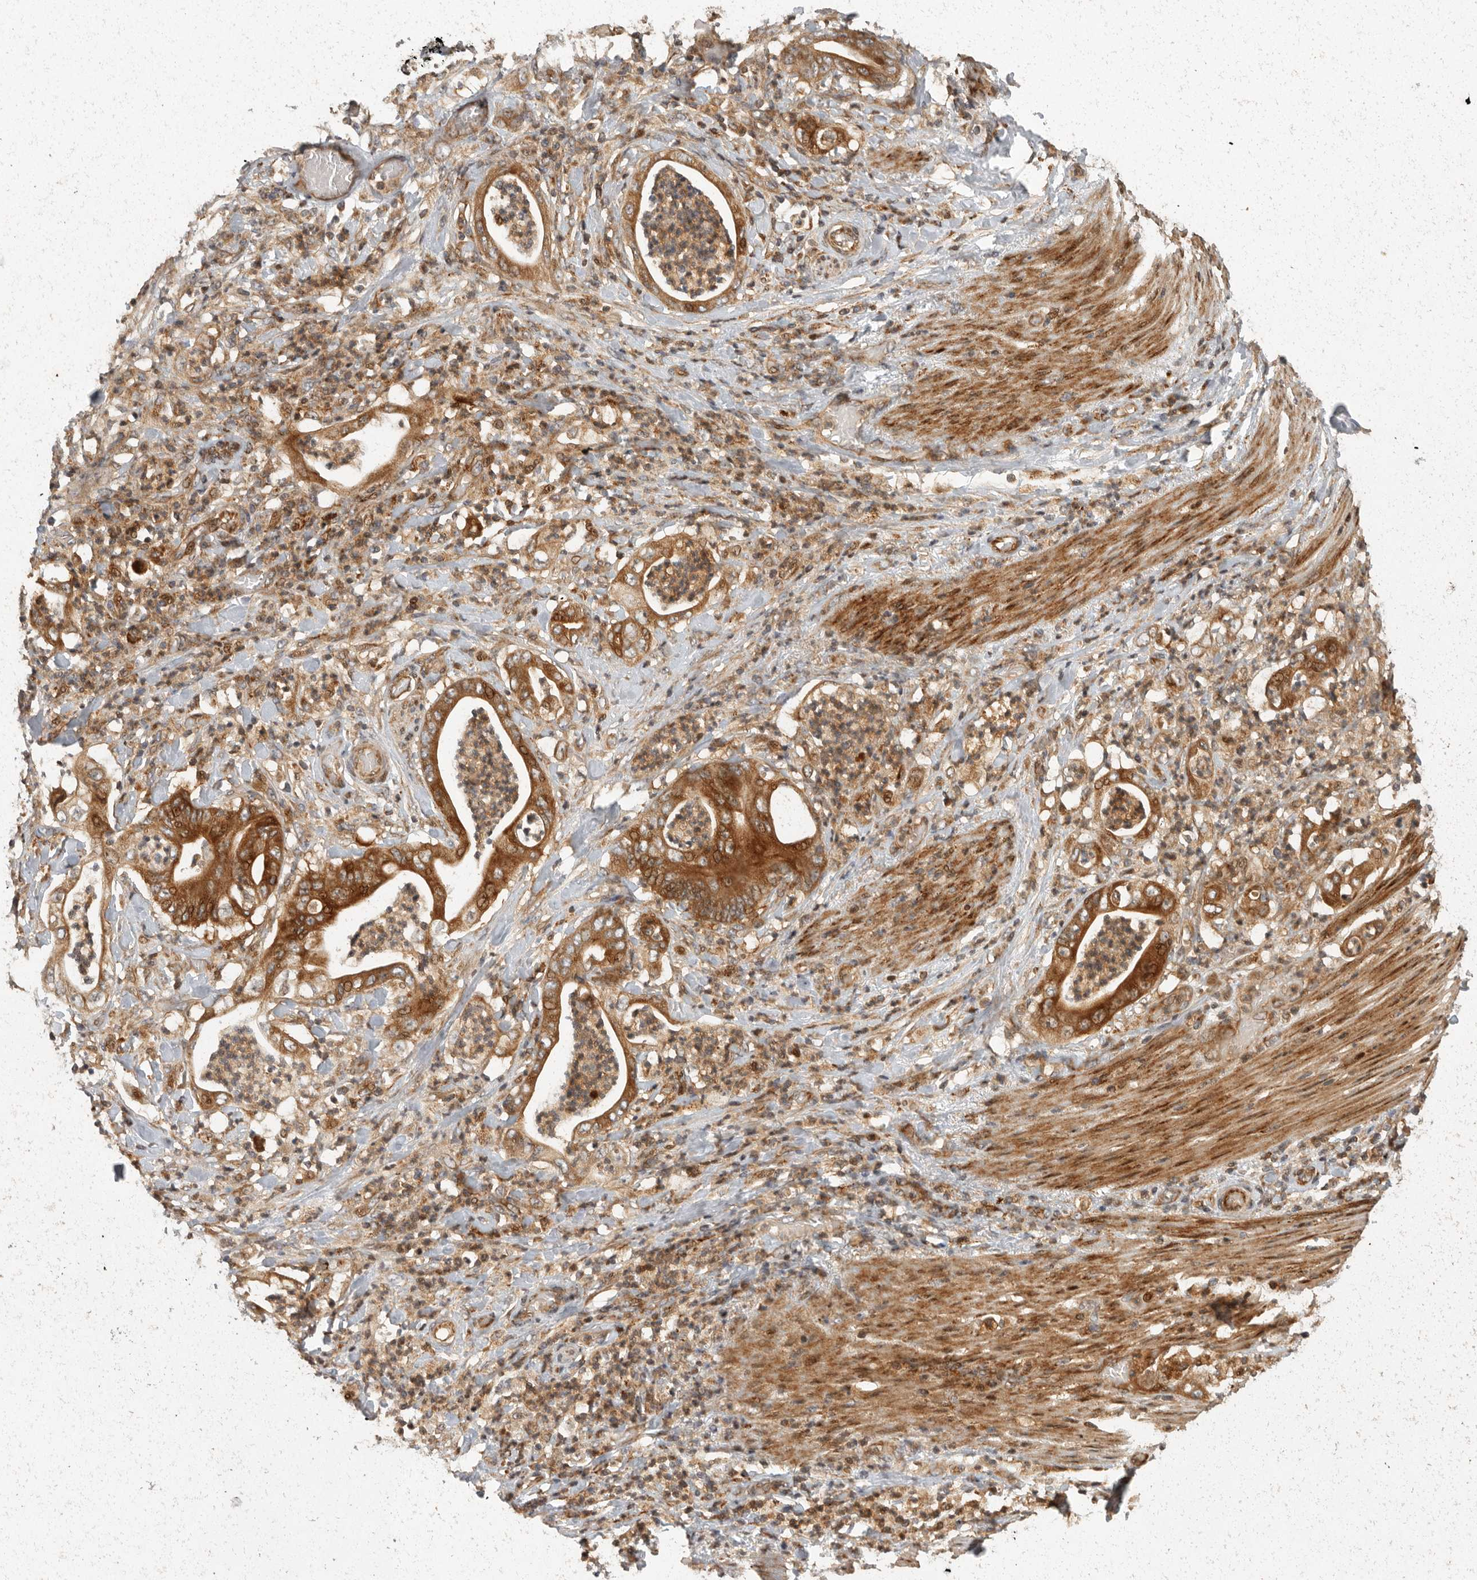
{"staining": {"intensity": "moderate", "quantity": ">75%", "location": "cytoplasmic/membranous"}, "tissue": "stomach cancer", "cell_type": "Tumor cells", "image_type": "cancer", "snomed": [{"axis": "morphology", "description": "Adenocarcinoma, NOS"}, {"axis": "topography", "description": "Stomach"}], "caption": "A medium amount of moderate cytoplasmic/membranous expression is present in approximately >75% of tumor cells in adenocarcinoma (stomach) tissue. Ihc stains the protein of interest in brown and the nuclei are stained blue.", "gene": "SWT1", "patient": {"sex": "female", "age": 73}}